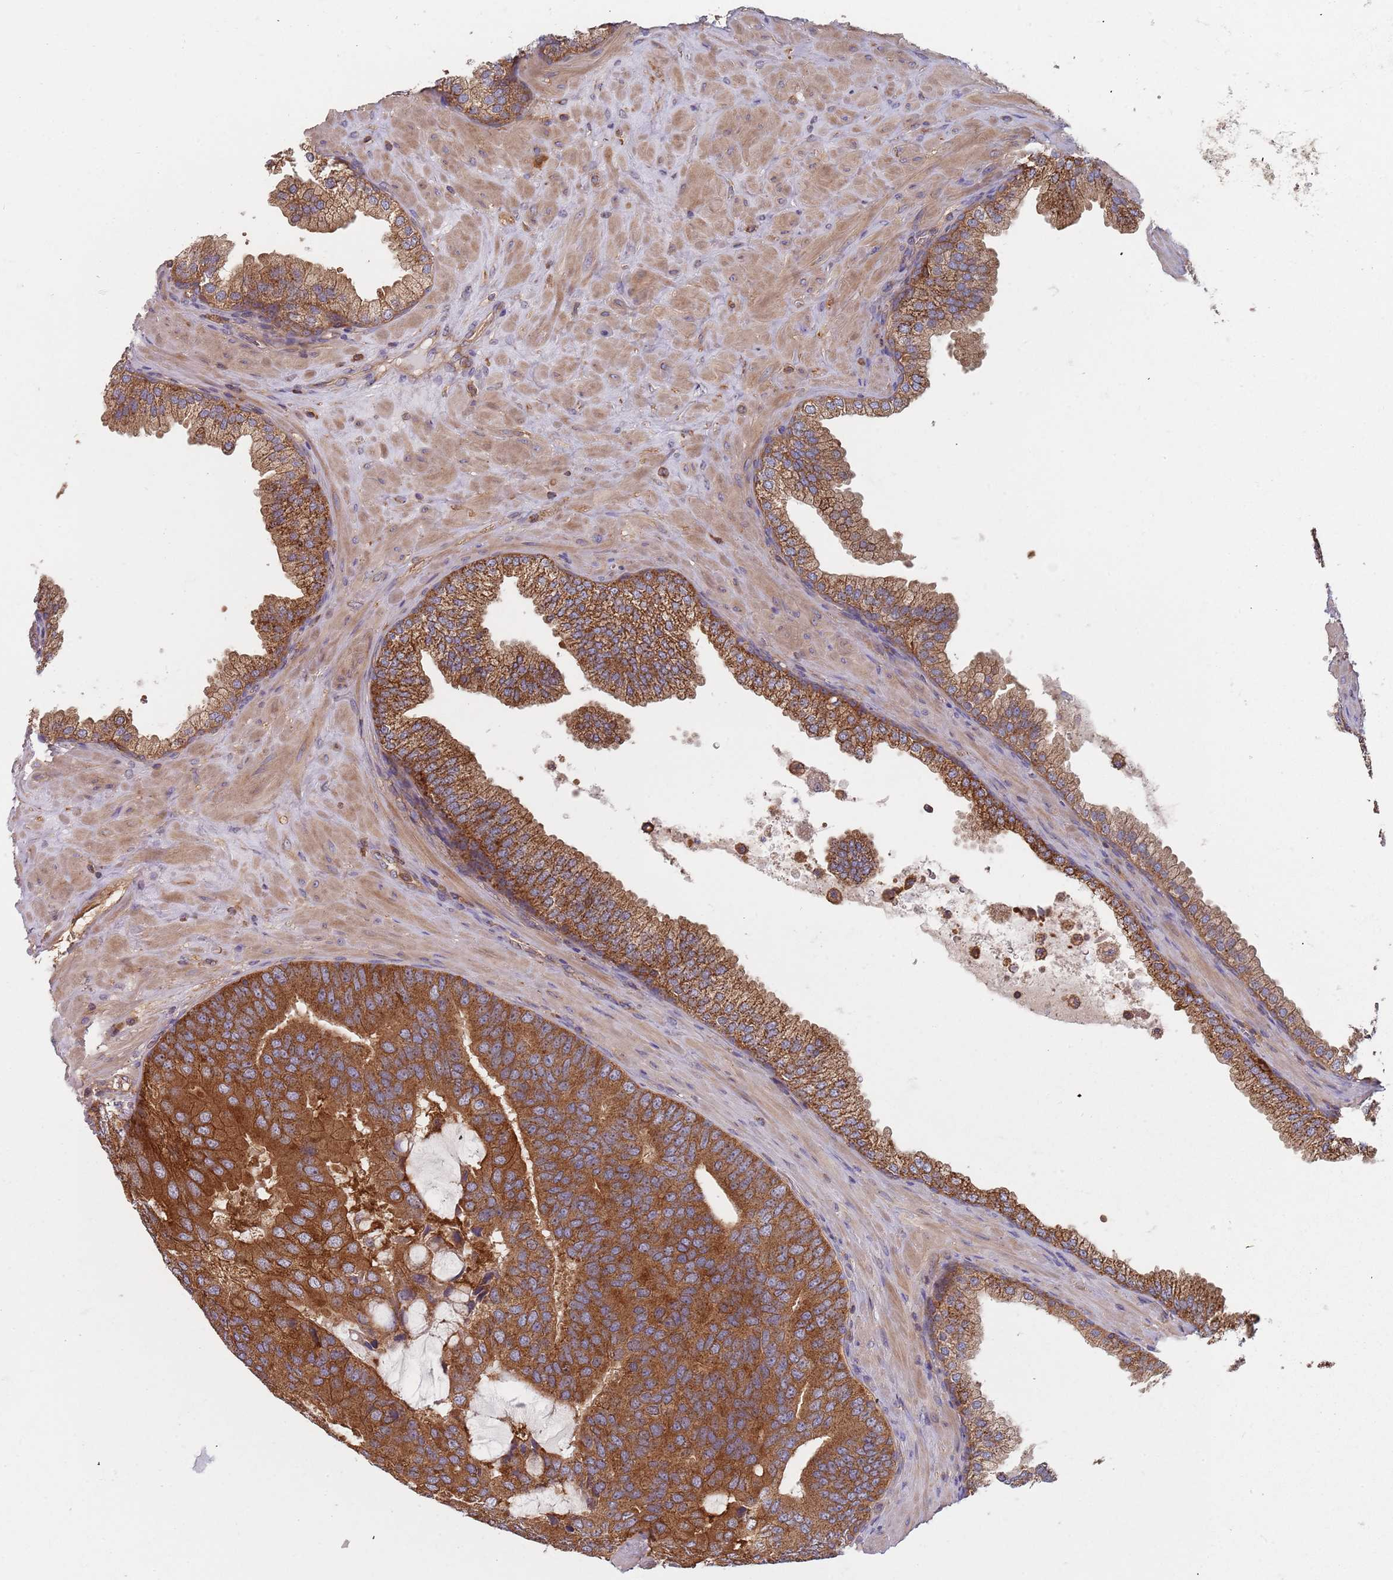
{"staining": {"intensity": "moderate", "quantity": ">75%", "location": "cytoplasmic/membranous"}, "tissue": "prostate cancer", "cell_type": "Tumor cells", "image_type": "cancer", "snomed": [{"axis": "morphology", "description": "Adenocarcinoma, High grade"}, {"axis": "topography", "description": "Prostate"}], "caption": "Immunohistochemical staining of human prostate adenocarcinoma (high-grade) shows medium levels of moderate cytoplasmic/membranous positivity in about >75% of tumor cells.", "gene": "GDI2", "patient": {"sex": "male", "age": 55}}